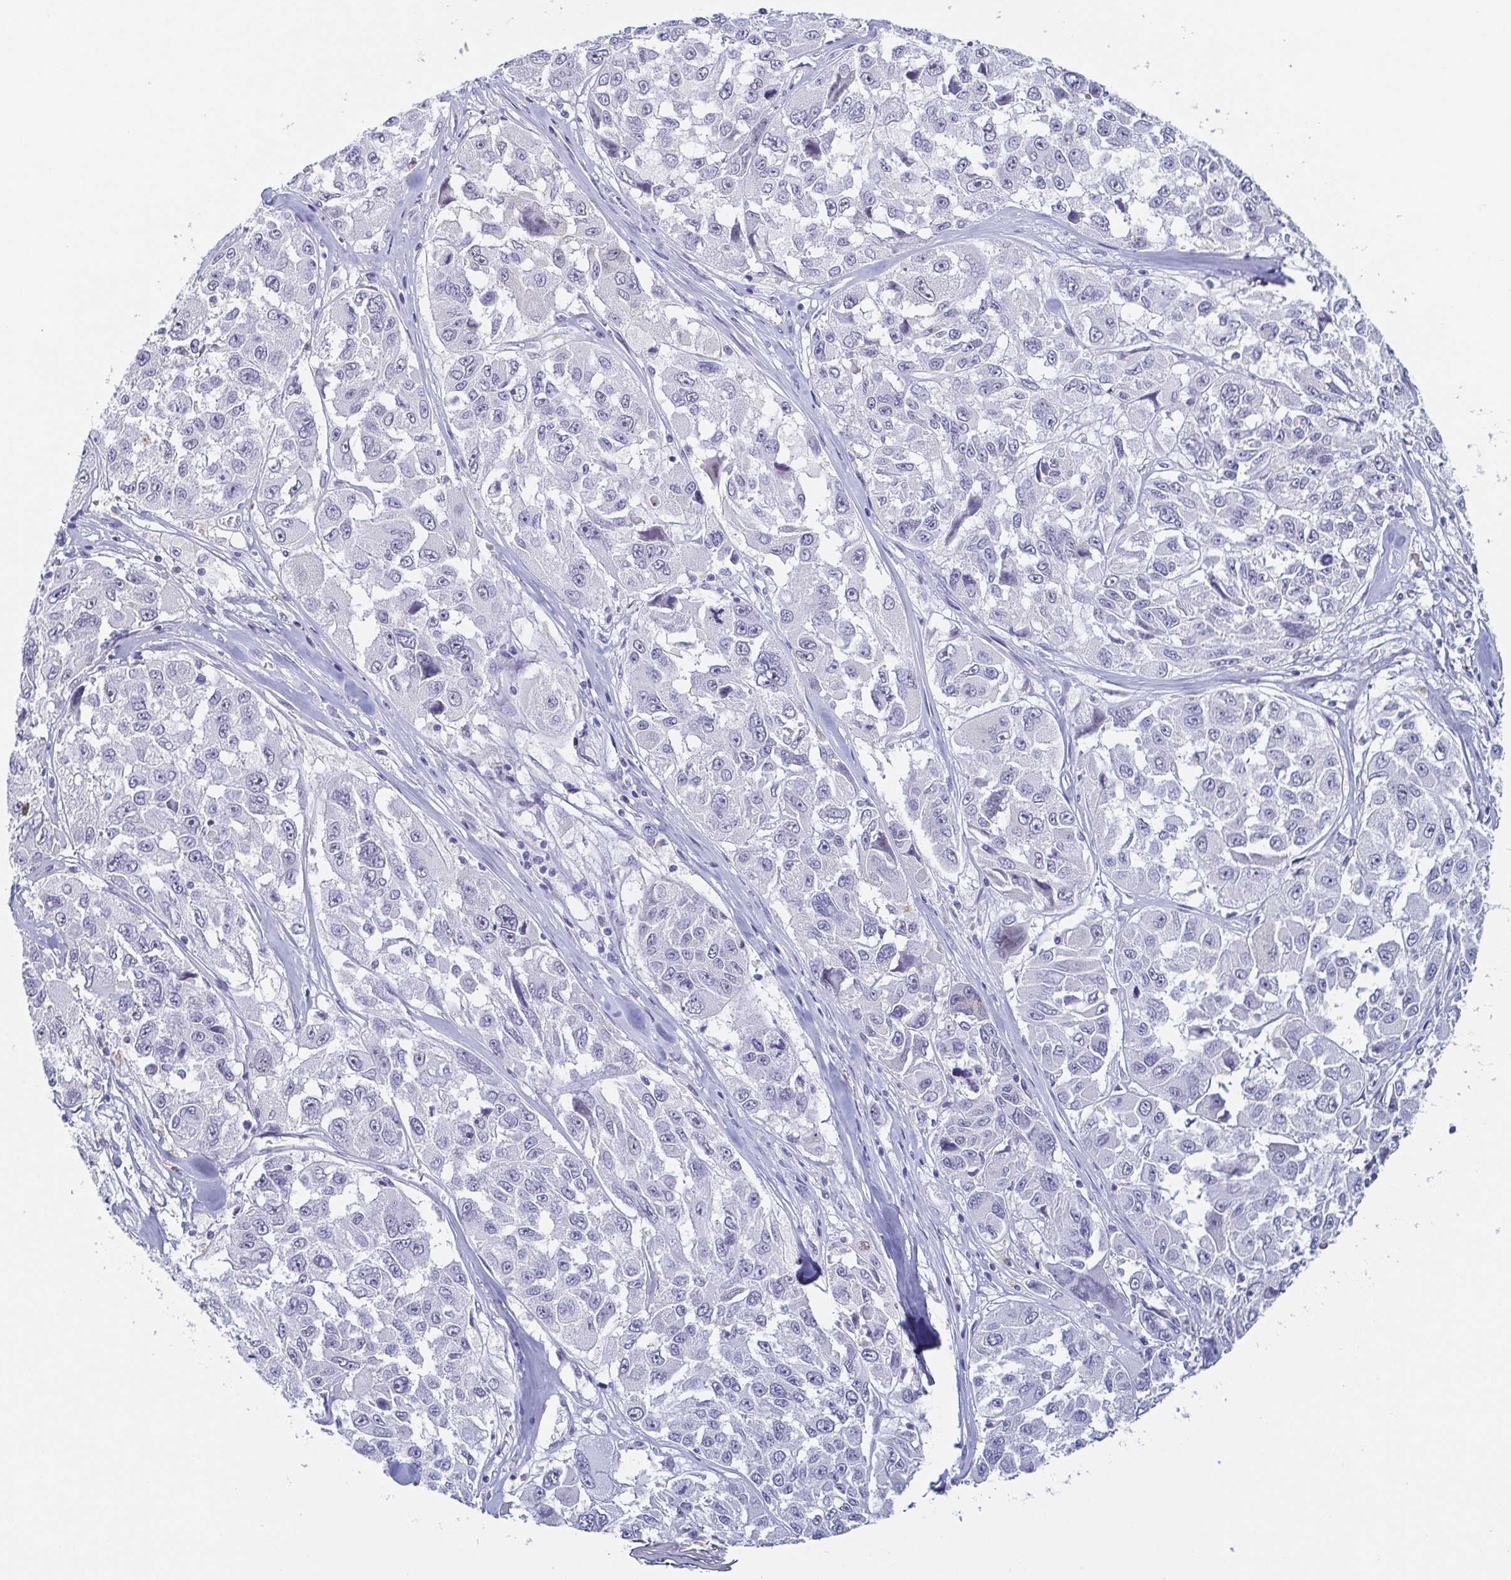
{"staining": {"intensity": "negative", "quantity": "none", "location": "none"}, "tissue": "melanoma", "cell_type": "Tumor cells", "image_type": "cancer", "snomed": [{"axis": "morphology", "description": "Malignant melanoma, NOS"}, {"axis": "topography", "description": "Skin"}], "caption": "Immunohistochemistry photomicrograph of neoplastic tissue: human melanoma stained with DAB exhibits no significant protein staining in tumor cells.", "gene": "REG4", "patient": {"sex": "female", "age": 66}}